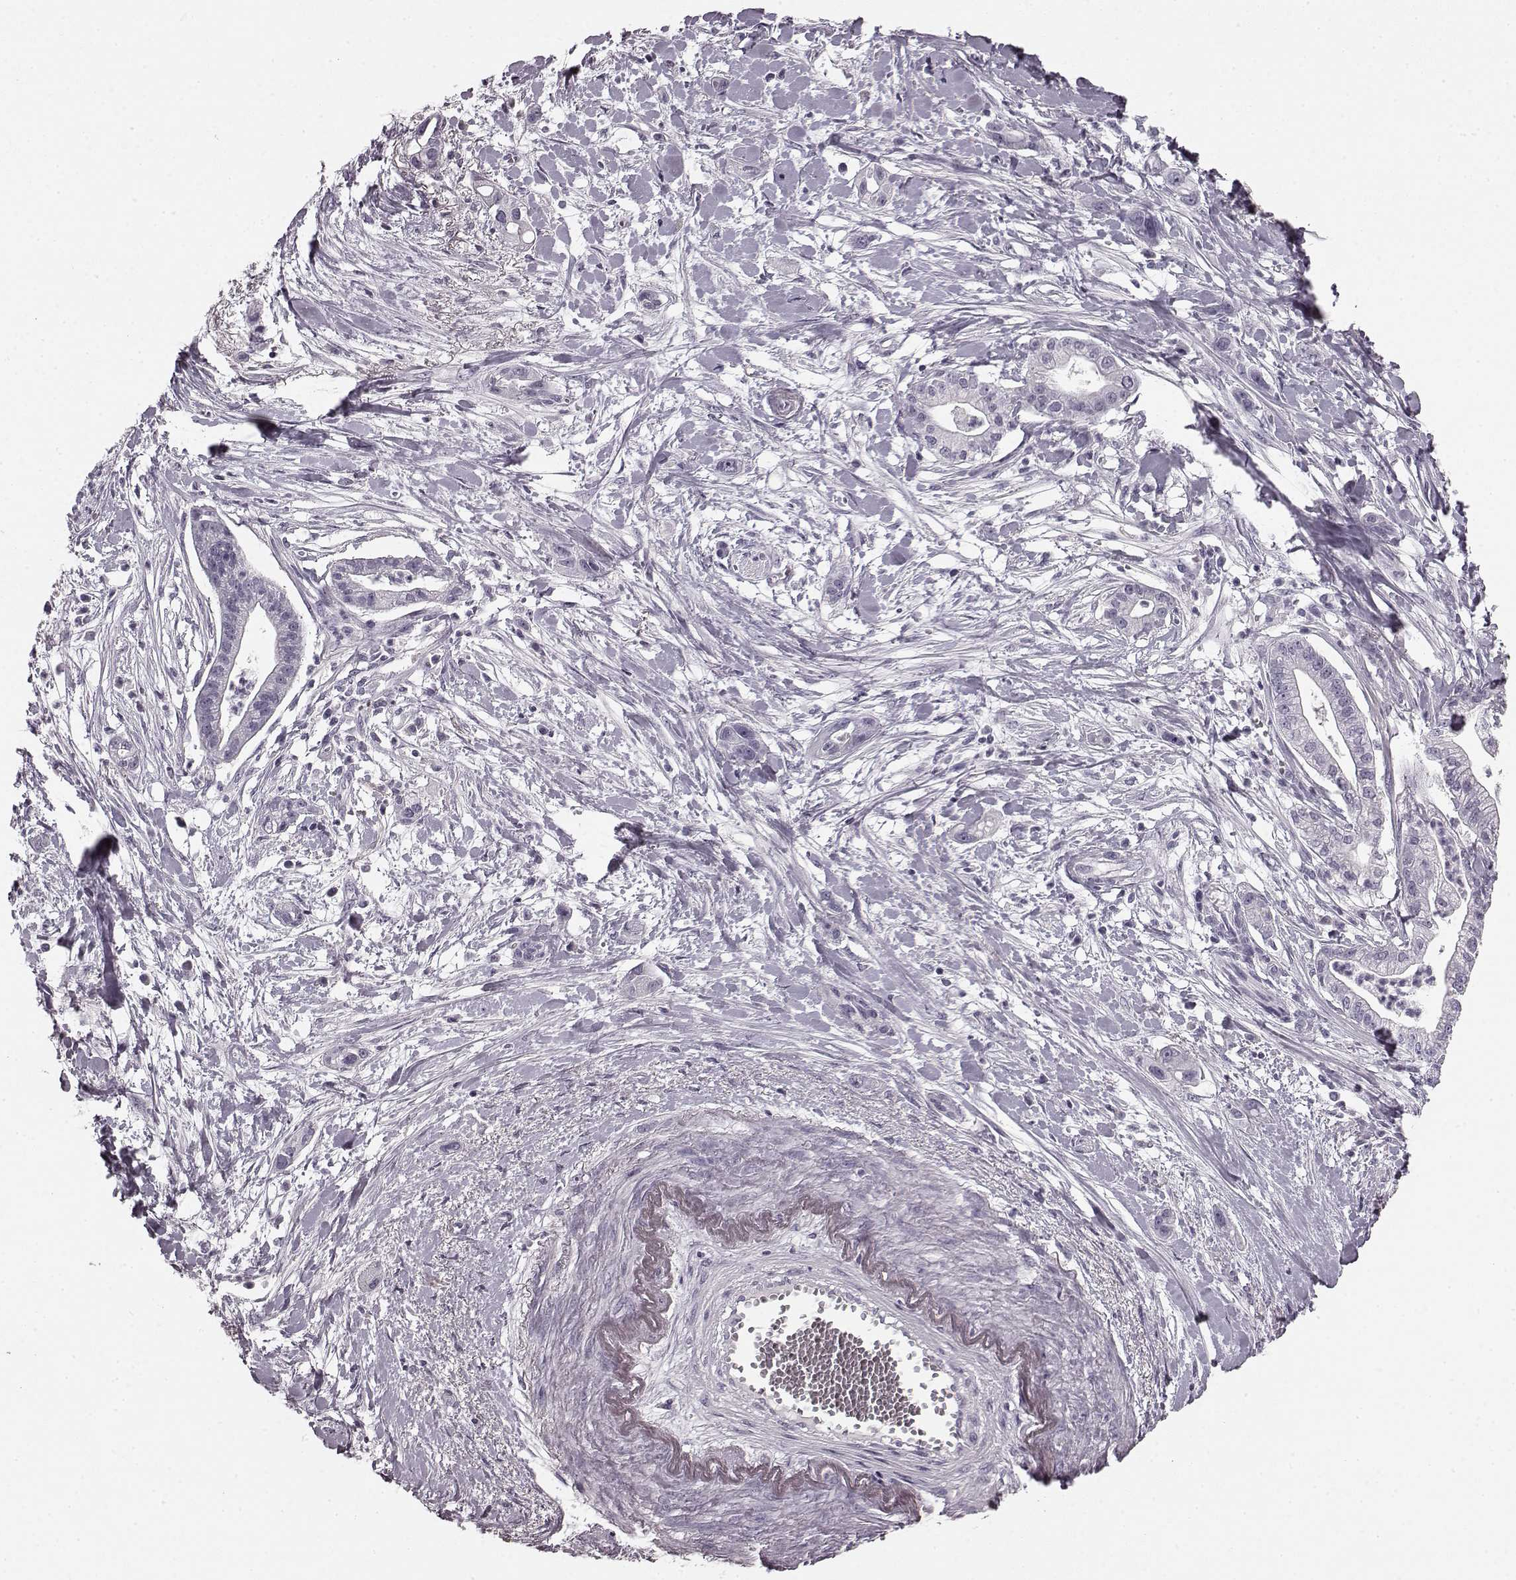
{"staining": {"intensity": "negative", "quantity": "none", "location": "none"}, "tissue": "pancreatic cancer", "cell_type": "Tumor cells", "image_type": "cancer", "snomed": [{"axis": "morphology", "description": "Normal tissue, NOS"}, {"axis": "morphology", "description": "Adenocarcinoma, NOS"}, {"axis": "topography", "description": "Lymph node"}, {"axis": "topography", "description": "Pancreas"}], "caption": "An immunohistochemistry (IHC) histopathology image of adenocarcinoma (pancreatic) is shown. There is no staining in tumor cells of adenocarcinoma (pancreatic). (DAB (3,3'-diaminobenzidine) IHC with hematoxylin counter stain).", "gene": "TMPRSS15", "patient": {"sex": "female", "age": 58}}